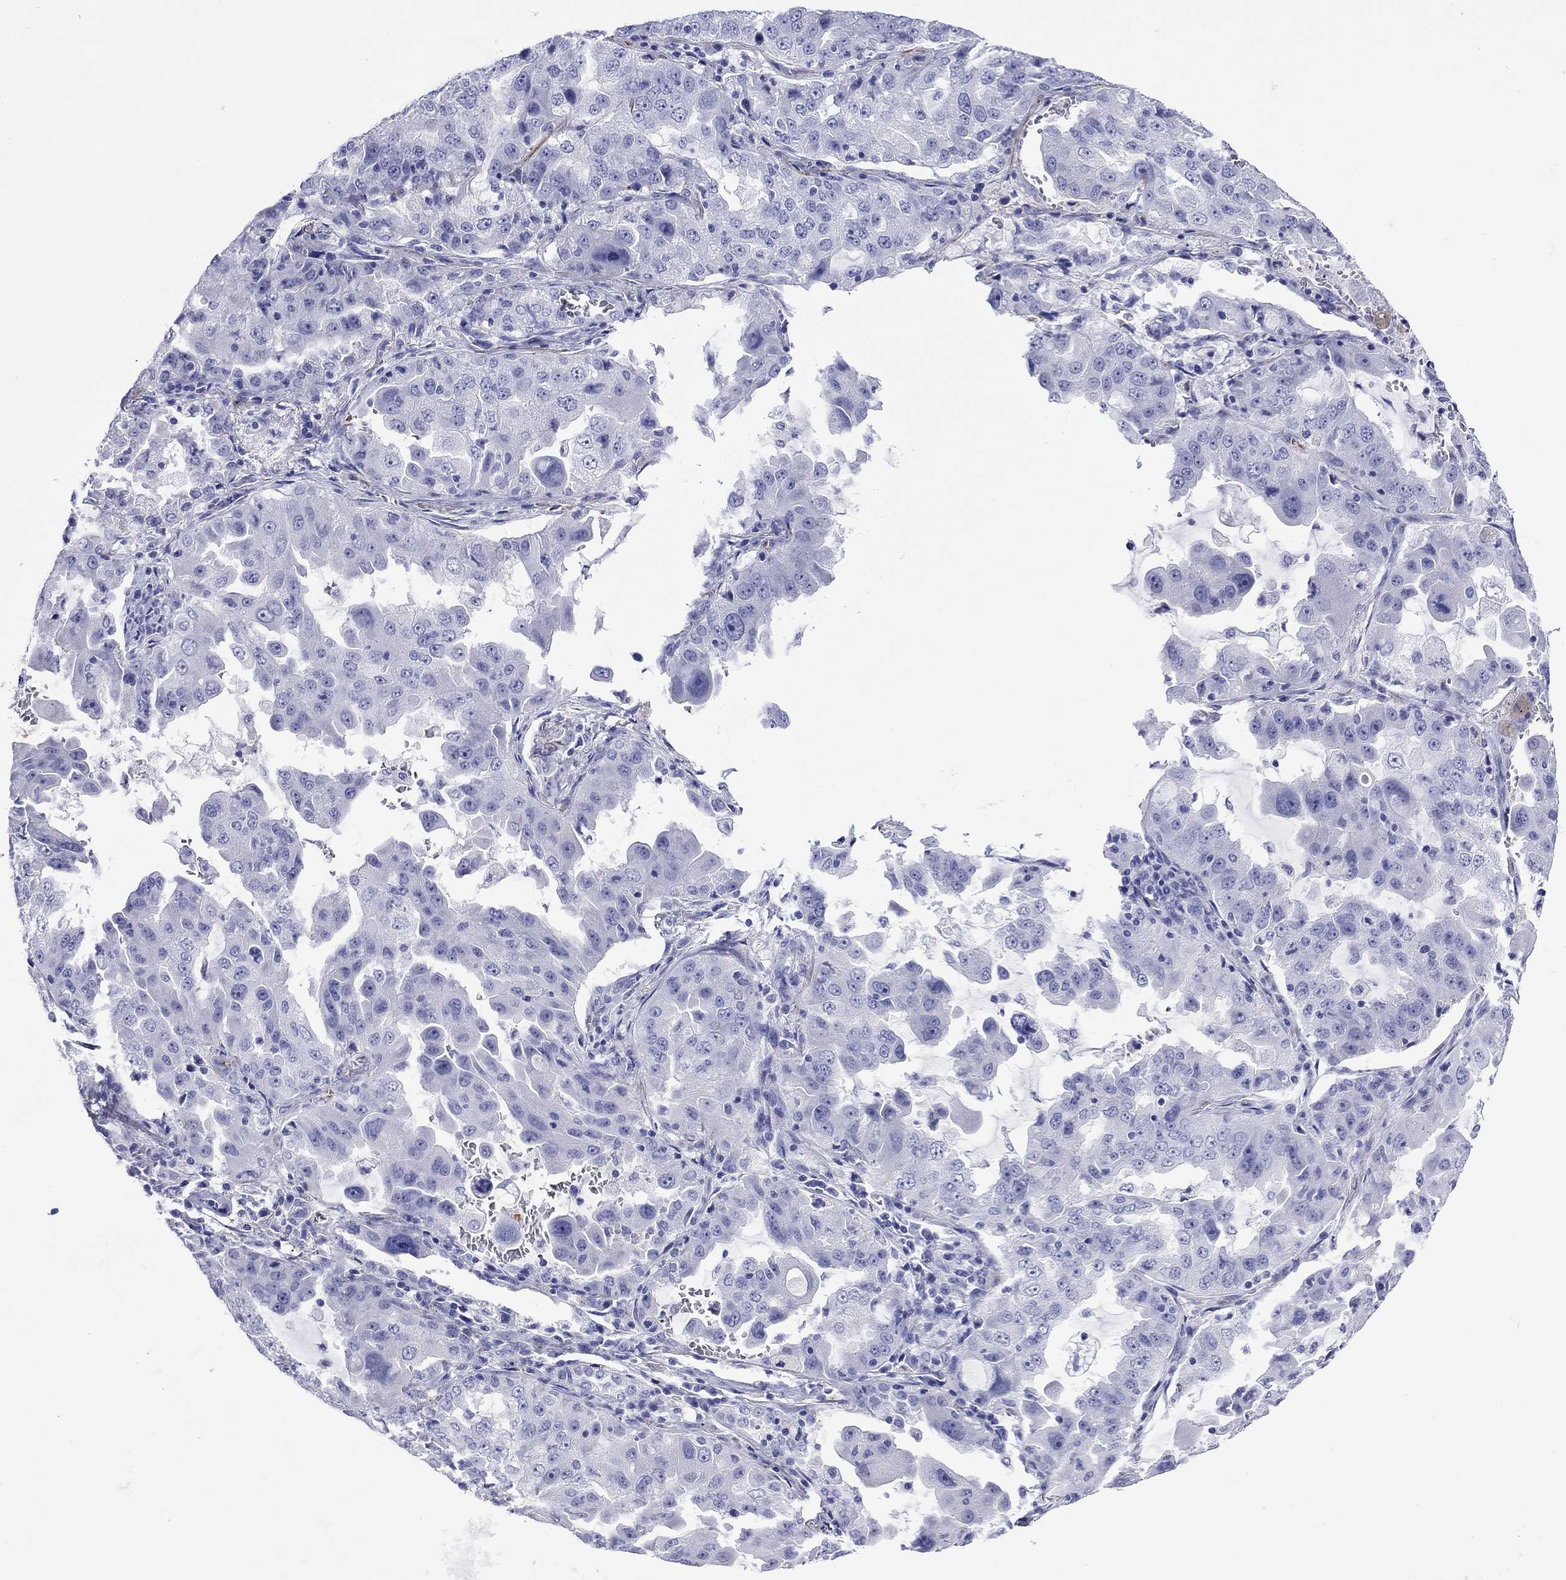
{"staining": {"intensity": "negative", "quantity": "none", "location": "none"}, "tissue": "lung cancer", "cell_type": "Tumor cells", "image_type": "cancer", "snomed": [{"axis": "morphology", "description": "Adenocarcinoma, NOS"}, {"axis": "topography", "description": "Lung"}], "caption": "Immunohistochemical staining of human adenocarcinoma (lung) reveals no significant expression in tumor cells.", "gene": "ROM1", "patient": {"sex": "female", "age": 61}}